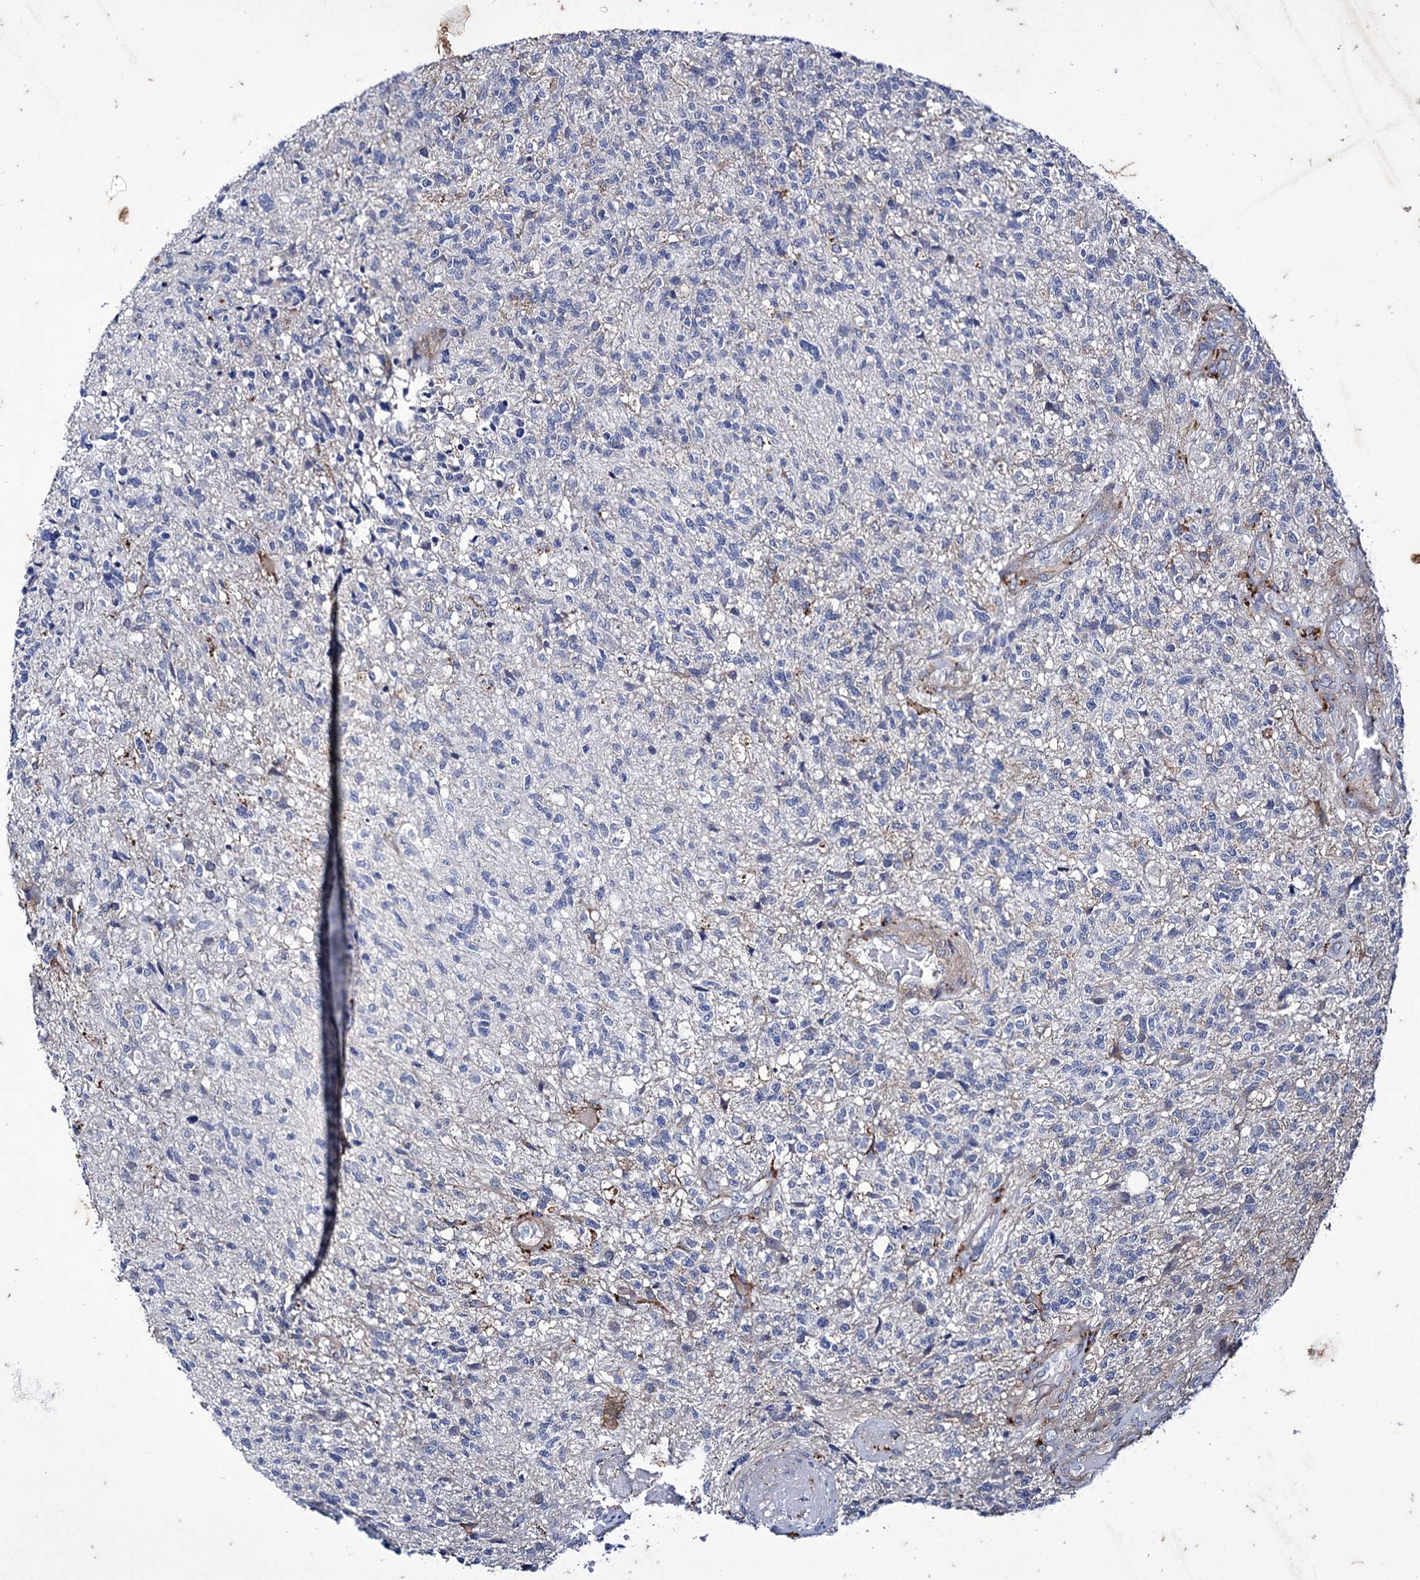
{"staining": {"intensity": "negative", "quantity": "none", "location": "none"}, "tissue": "glioma", "cell_type": "Tumor cells", "image_type": "cancer", "snomed": [{"axis": "morphology", "description": "Glioma, malignant, High grade"}, {"axis": "topography", "description": "Brain"}], "caption": "The histopathology image demonstrates no significant expression in tumor cells of glioma.", "gene": "AXL", "patient": {"sex": "male", "age": 56}}